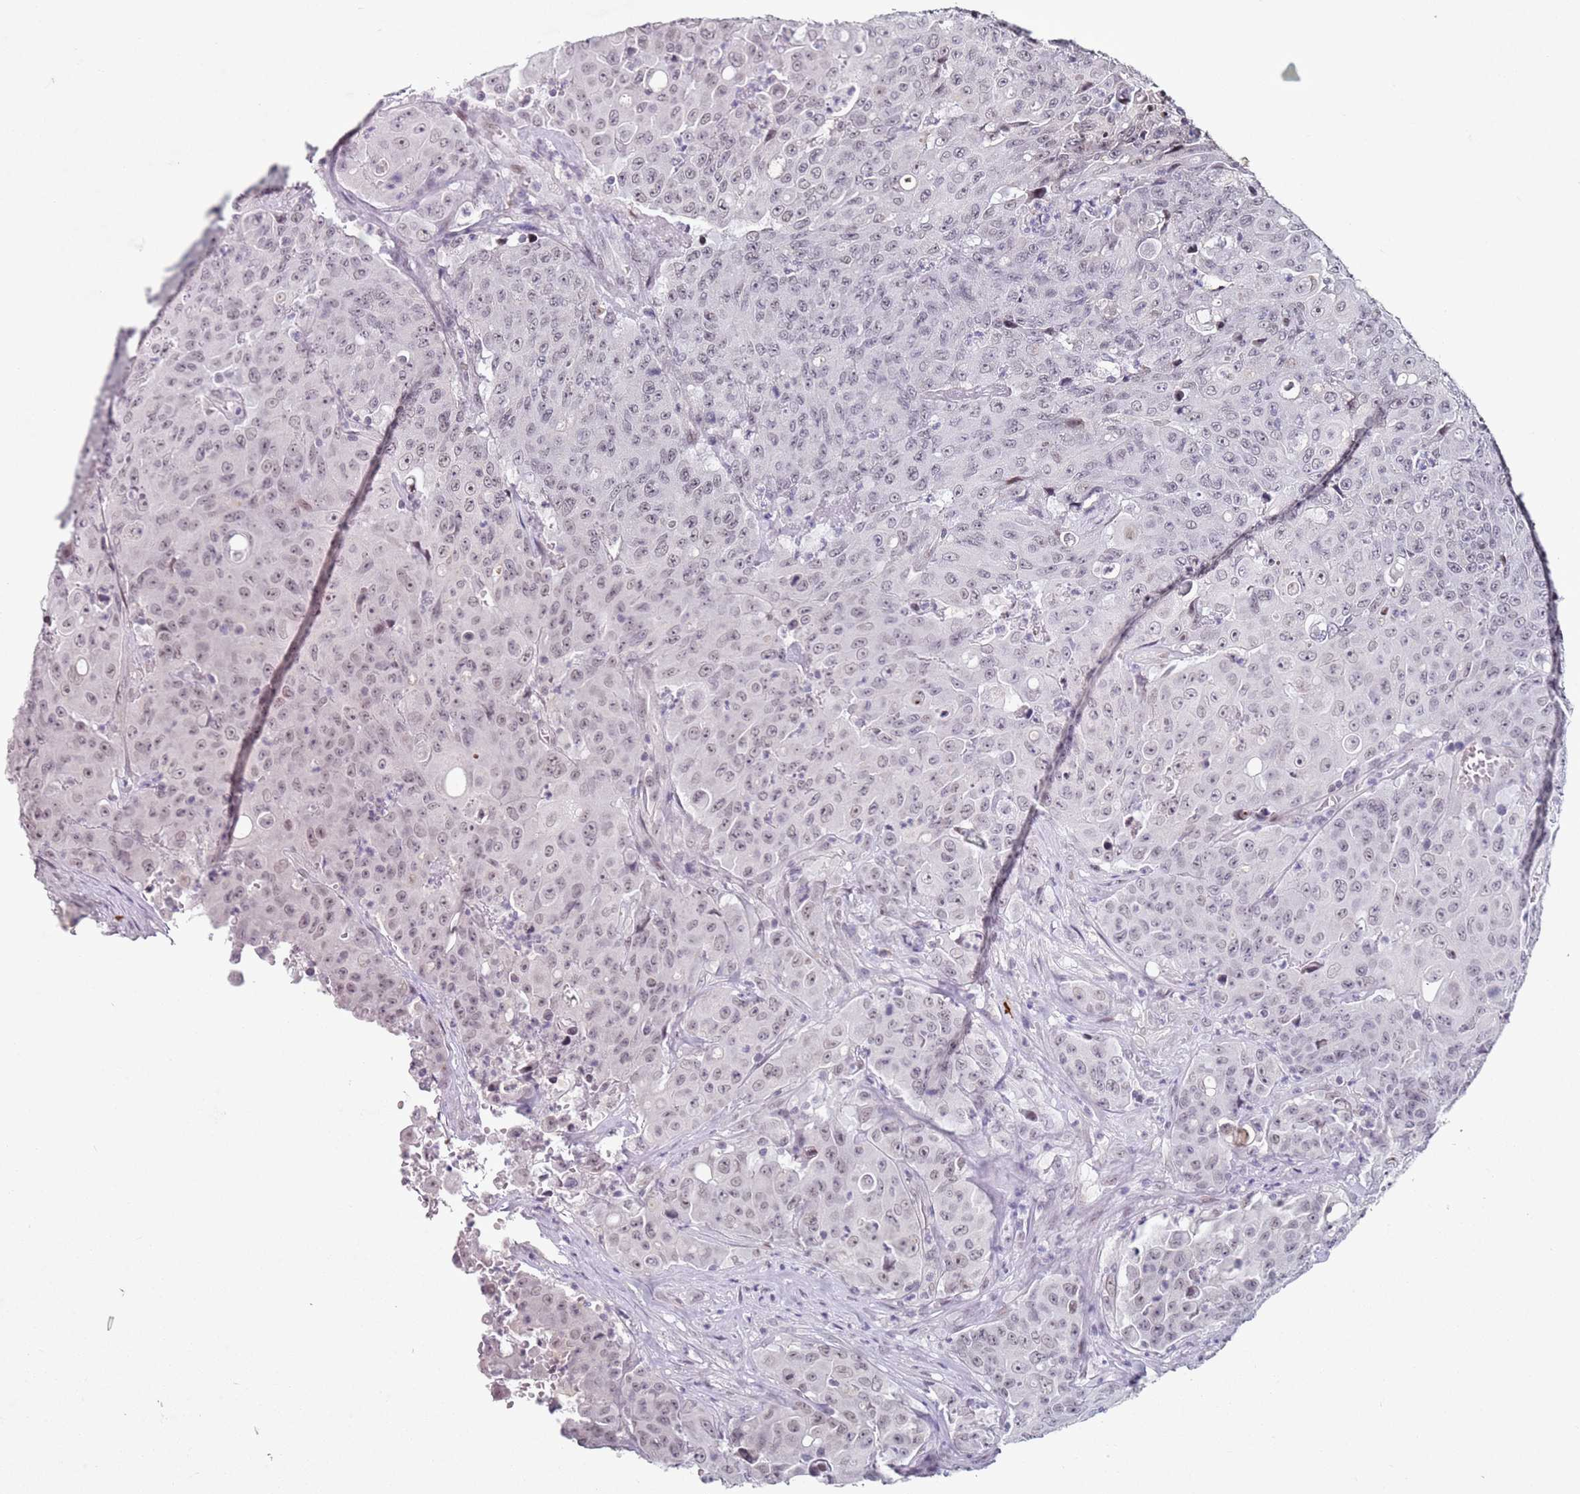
{"staining": {"intensity": "weak", "quantity": "25%-75%", "location": "nuclear"}, "tissue": "colorectal cancer", "cell_type": "Tumor cells", "image_type": "cancer", "snomed": [{"axis": "morphology", "description": "Adenocarcinoma, NOS"}, {"axis": "topography", "description": "Colon"}], "caption": "Tumor cells show low levels of weak nuclear positivity in about 25%-75% of cells in colorectal cancer (adenocarcinoma). The protein of interest is stained brown, and the nuclei are stained in blue (DAB (3,3'-diaminobenzidine) IHC with brightfield microscopy, high magnification).", "gene": "ATF6B", "patient": {"sex": "male", "age": 51}}